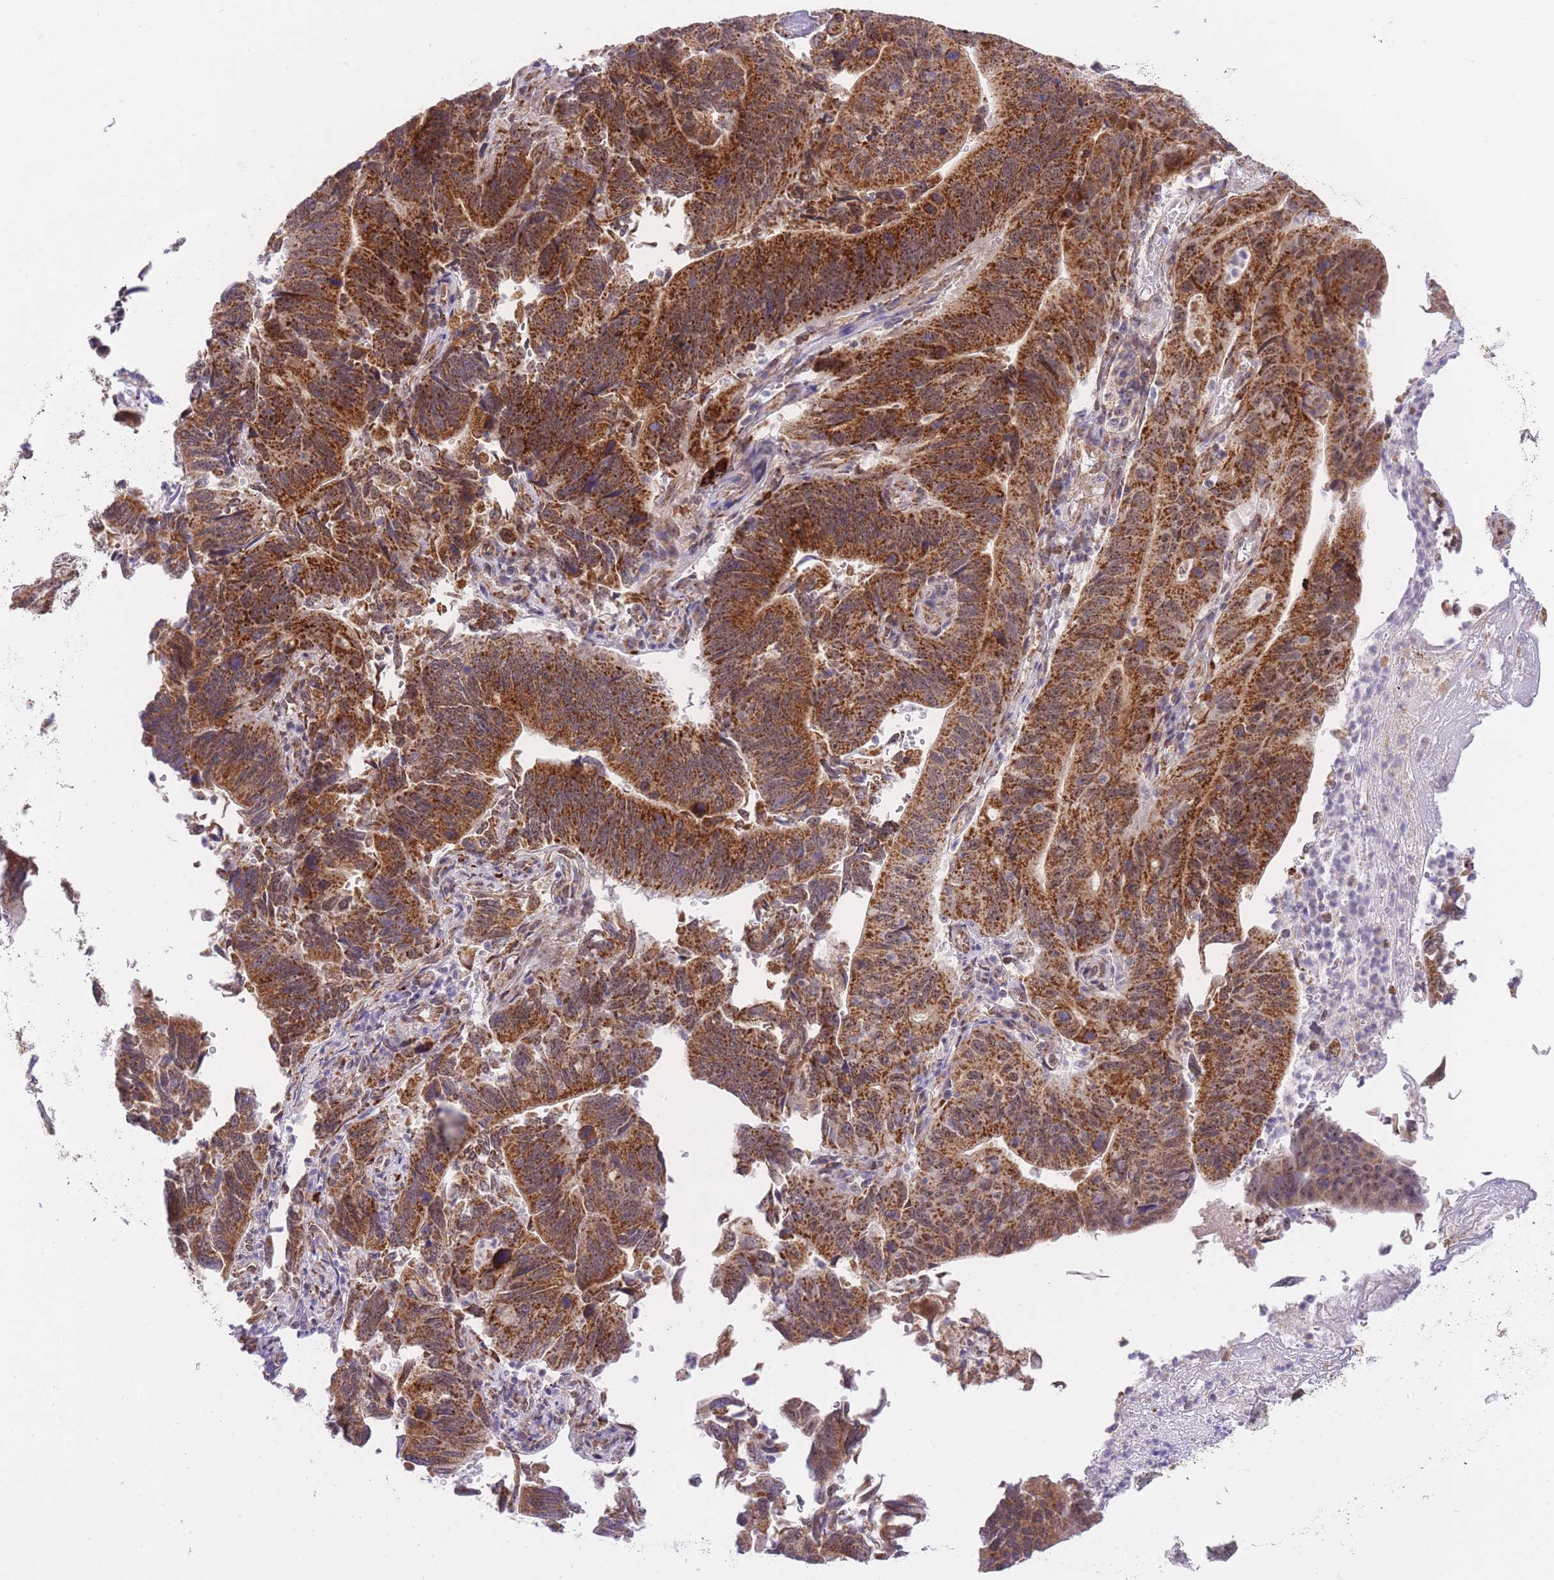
{"staining": {"intensity": "strong", "quantity": ">75%", "location": "cytoplasmic/membranous"}, "tissue": "stomach cancer", "cell_type": "Tumor cells", "image_type": "cancer", "snomed": [{"axis": "morphology", "description": "Adenocarcinoma, NOS"}, {"axis": "topography", "description": "Stomach"}], "caption": "Immunohistochemistry (DAB (3,3'-diaminobenzidine)) staining of human stomach cancer displays strong cytoplasmic/membranous protein positivity in about >75% of tumor cells.", "gene": "EXOSC8", "patient": {"sex": "male", "age": 59}}